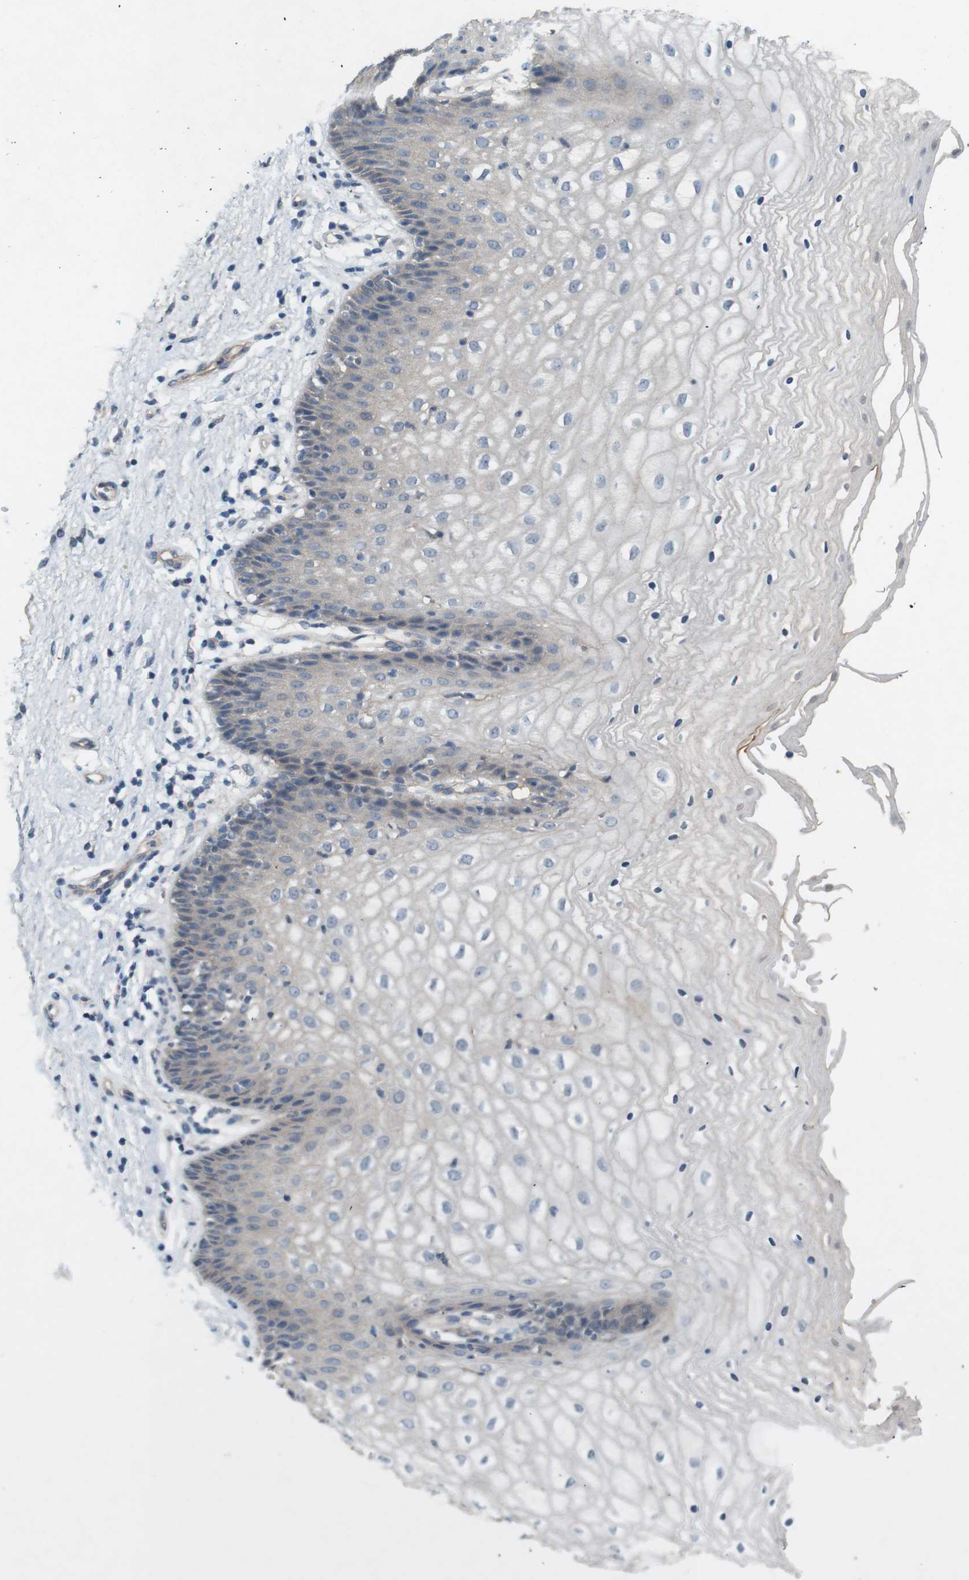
{"staining": {"intensity": "negative", "quantity": "none", "location": "none"}, "tissue": "vagina", "cell_type": "Squamous epithelial cells", "image_type": "normal", "snomed": [{"axis": "morphology", "description": "Normal tissue, NOS"}, {"axis": "topography", "description": "Vagina"}], "caption": "DAB (3,3'-diaminobenzidine) immunohistochemical staining of benign vagina shows no significant expression in squamous epithelial cells. Nuclei are stained in blue.", "gene": "PVR", "patient": {"sex": "female", "age": 34}}